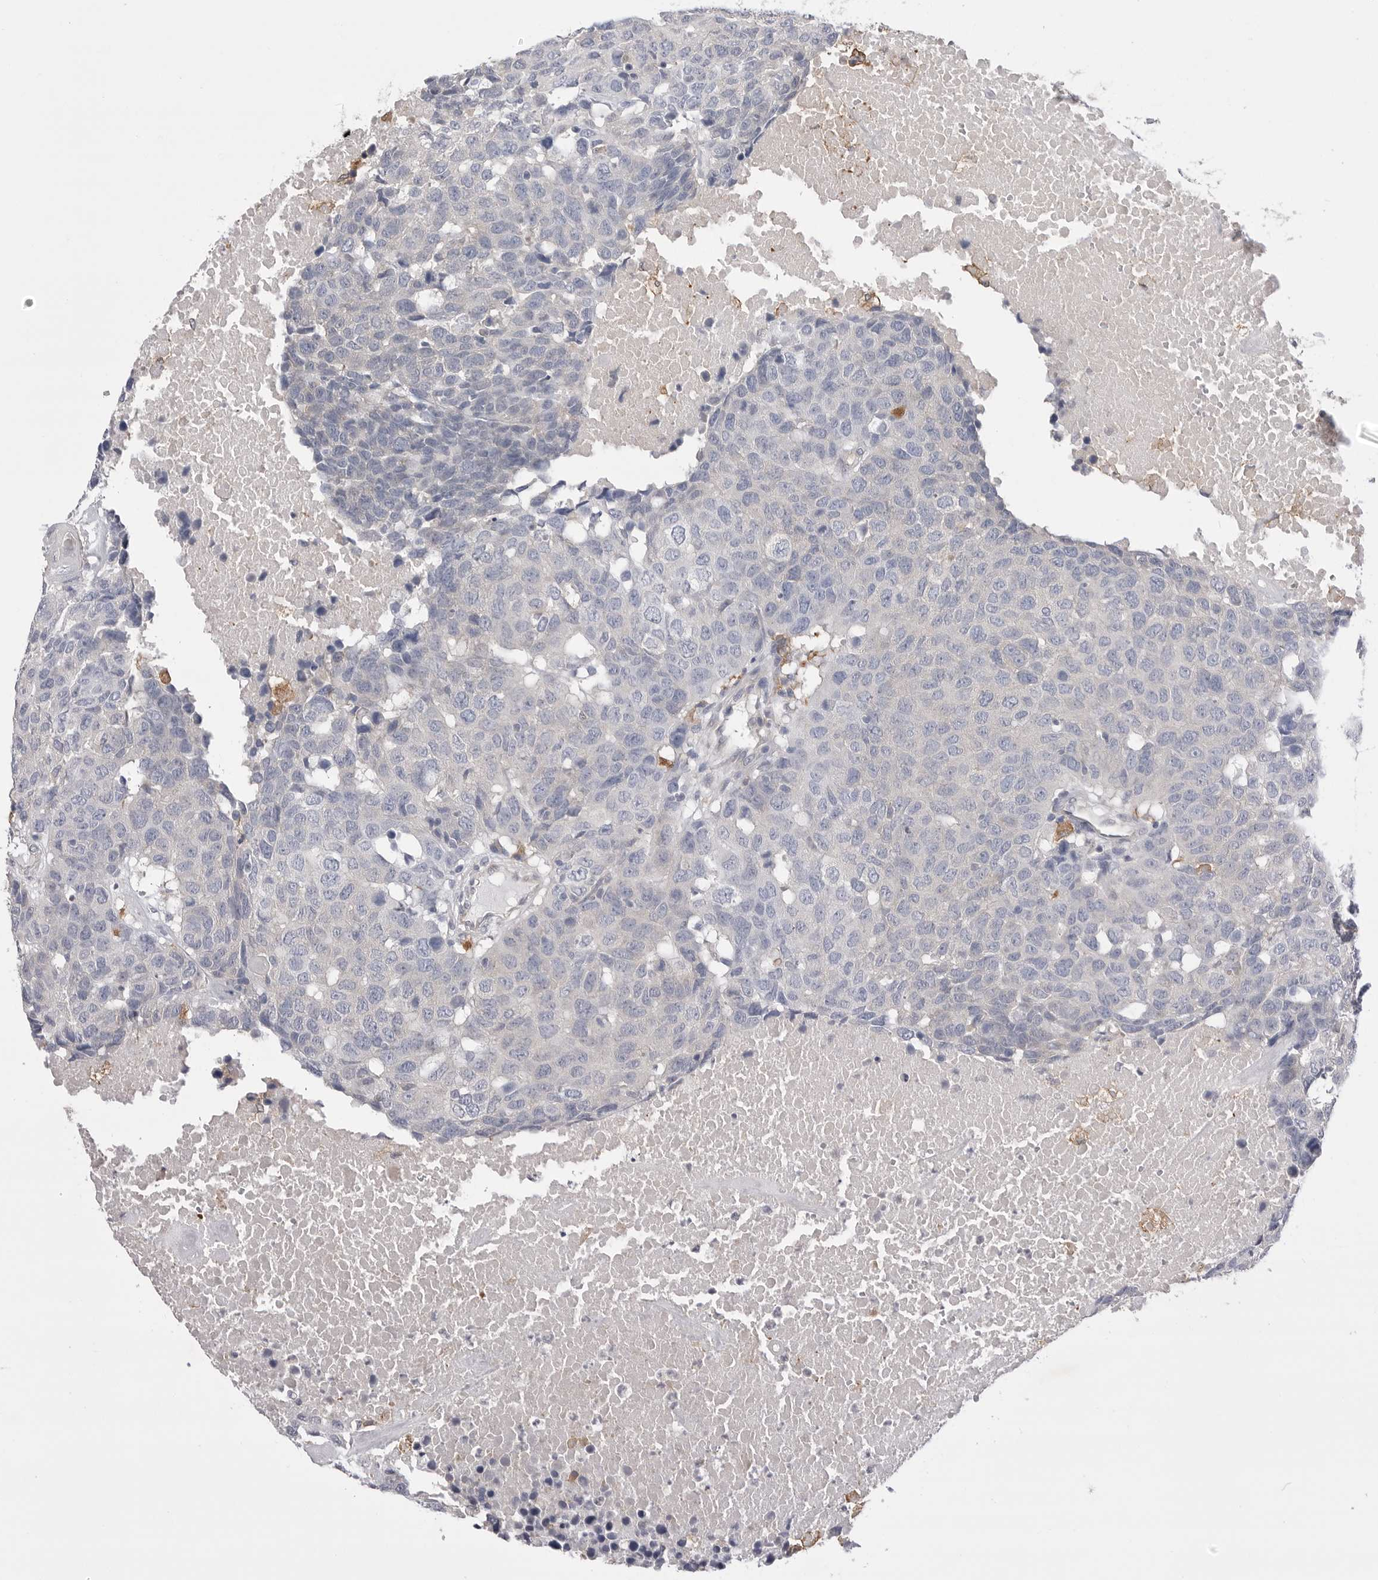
{"staining": {"intensity": "negative", "quantity": "none", "location": "none"}, "tissue": "head and neck cancer", "cell_type": "Tumor cells", "image_type": "cancer", "snomed": [{"axis": "morphology", "description": "Squamous cell carcinoma, NOS"}, {"axis": "topography", "description": "Head-Neck"}], "caption": "Protein analysis of head and neck cancer (squamous cell carcinoma) shows no significant expression in tumor cells.", "gene": "VAC14", "patient": {"sex": "male", "age": 66}}